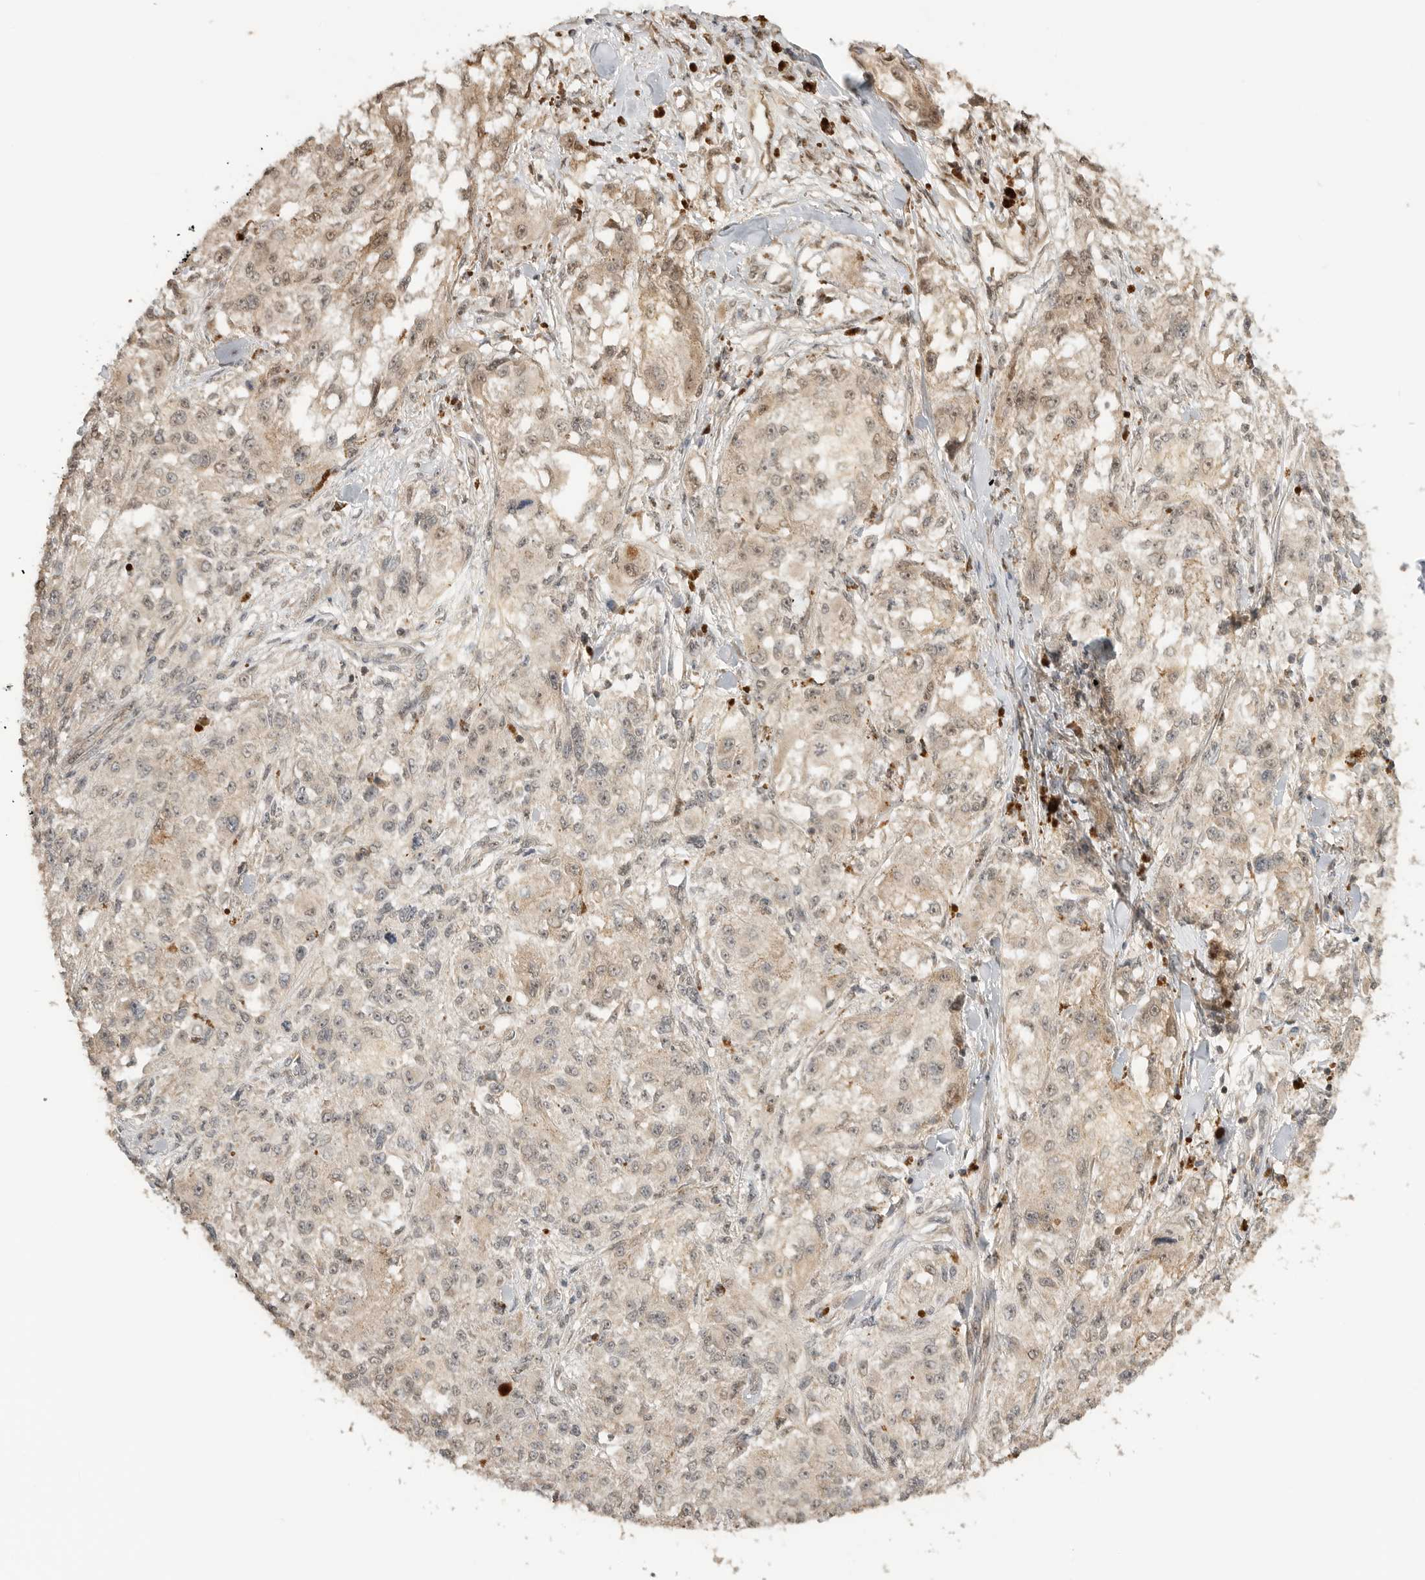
{"staining": {"intensity": "weak", "quantity": "<25%", "location": "cytoplasmic/membranous,nuclear"}, "tissue": "melanoma", "cell_type": "Tumor cells", "image_type": "cancer", "snomed": [{"axis": "morphology", "description": "Necrosis, NOS"}, {"axis": "morphology", "description": "Malignant melanoma, NOS"}, {"axis": "topography", "description": "Skin"}], "caption": "A high-resolution photomicrograph shows immunohistochemistry staining of melanoma, which exhibits no significant expression in tumor cells. (Stains: DAB (3,3'-diaminobenzidine) immunohistochemistry with hematoxylin counter stain, Microscopy: brightfield microscopy at high magnification).", "gene": "ALKAL1", "patient": {"sex": "female", "age": 87}}